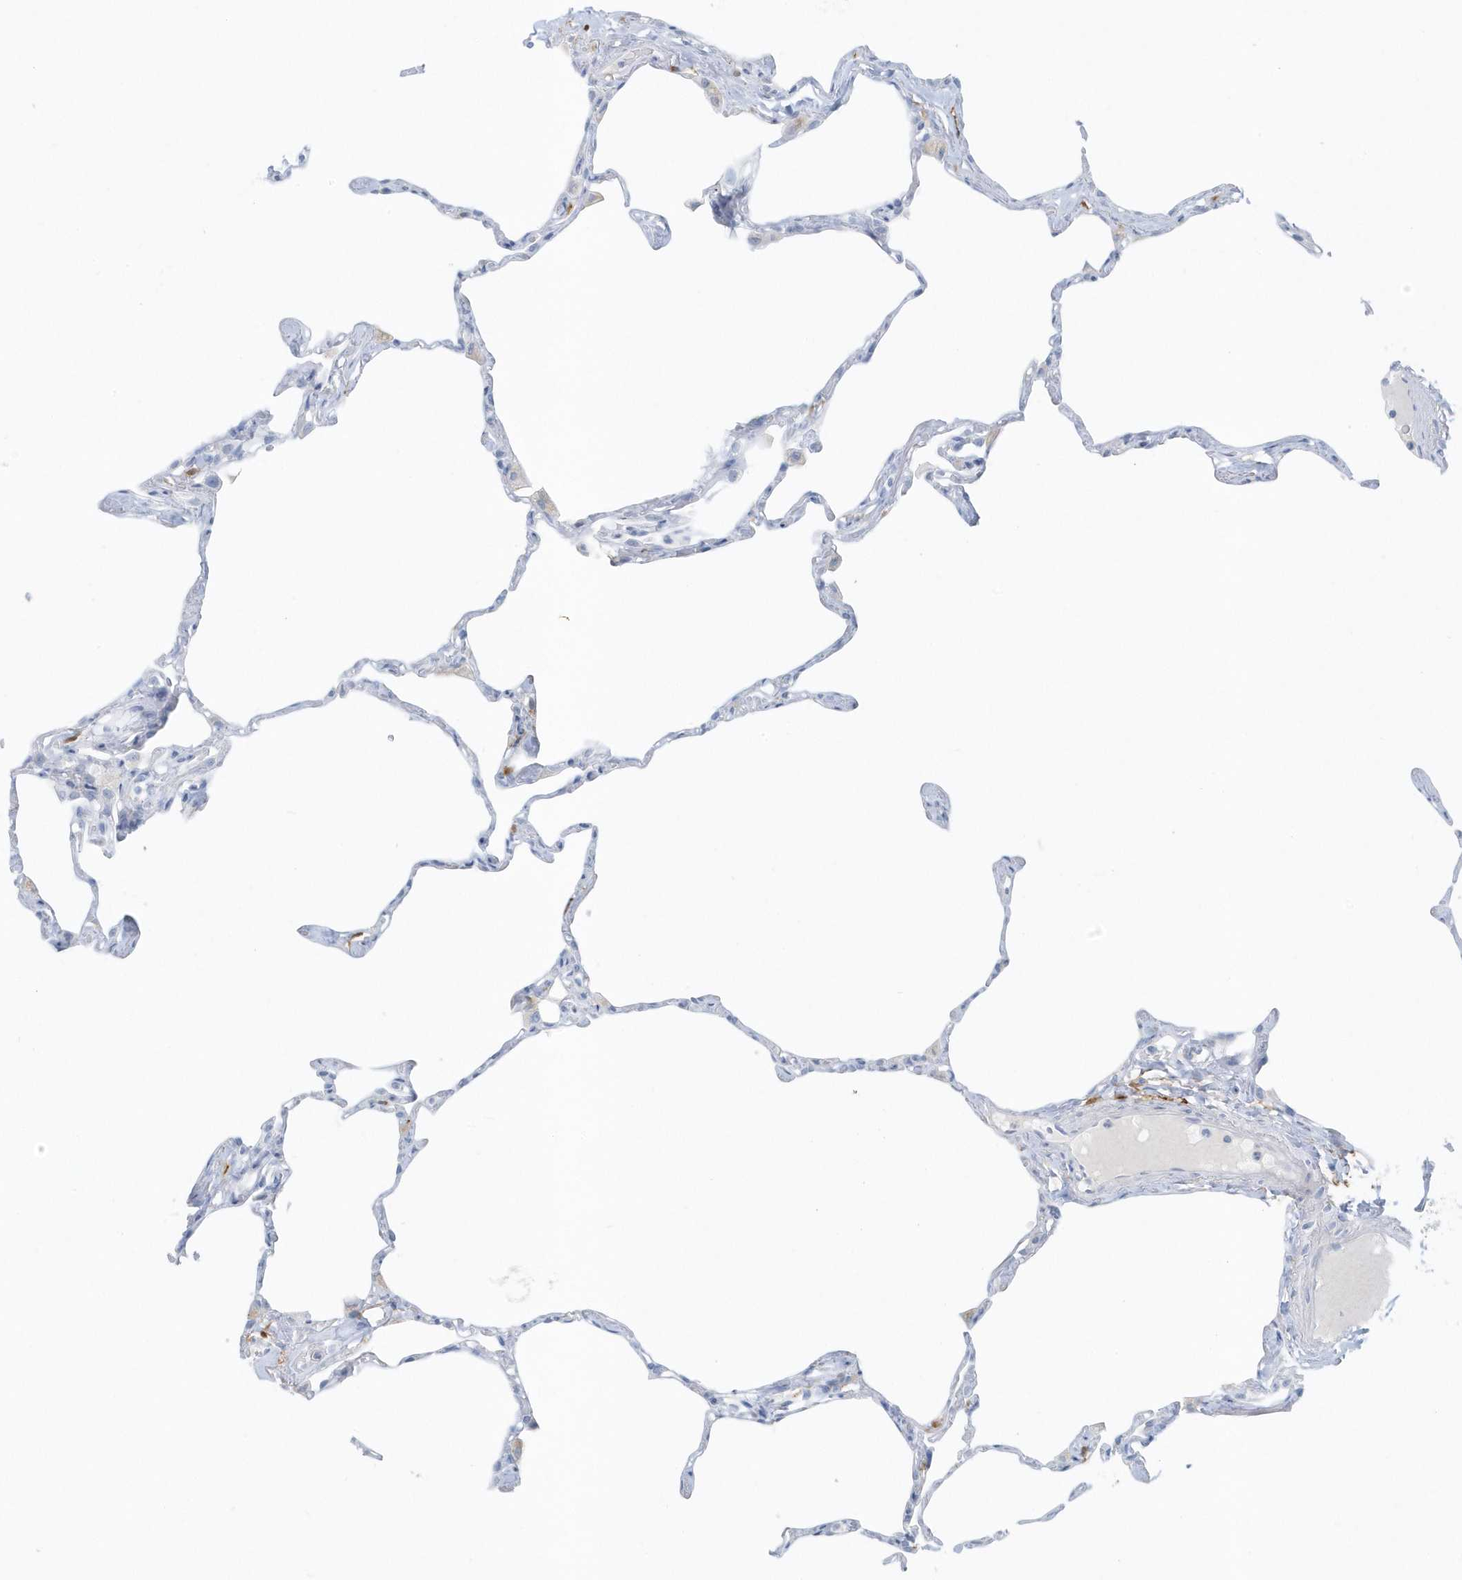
{"staining": {"intensity": "negative", "quantity": "none", "location": "none"}, "tissue": "lung", "cell_type": "Alveolar cells", "image_type": "normal", "snomed": [{"axis": "morphology", "description": "Normal tissue, NOS"}, {"axis": "topography", "description": "Lung"}], "caption": "A high-resolution image shows immunohistochemistry staining of benign lung, which reveals no significant expression in alveolar cells.", "gene": "FAM98A", "patient": {"sex": "male", "age": 65}}